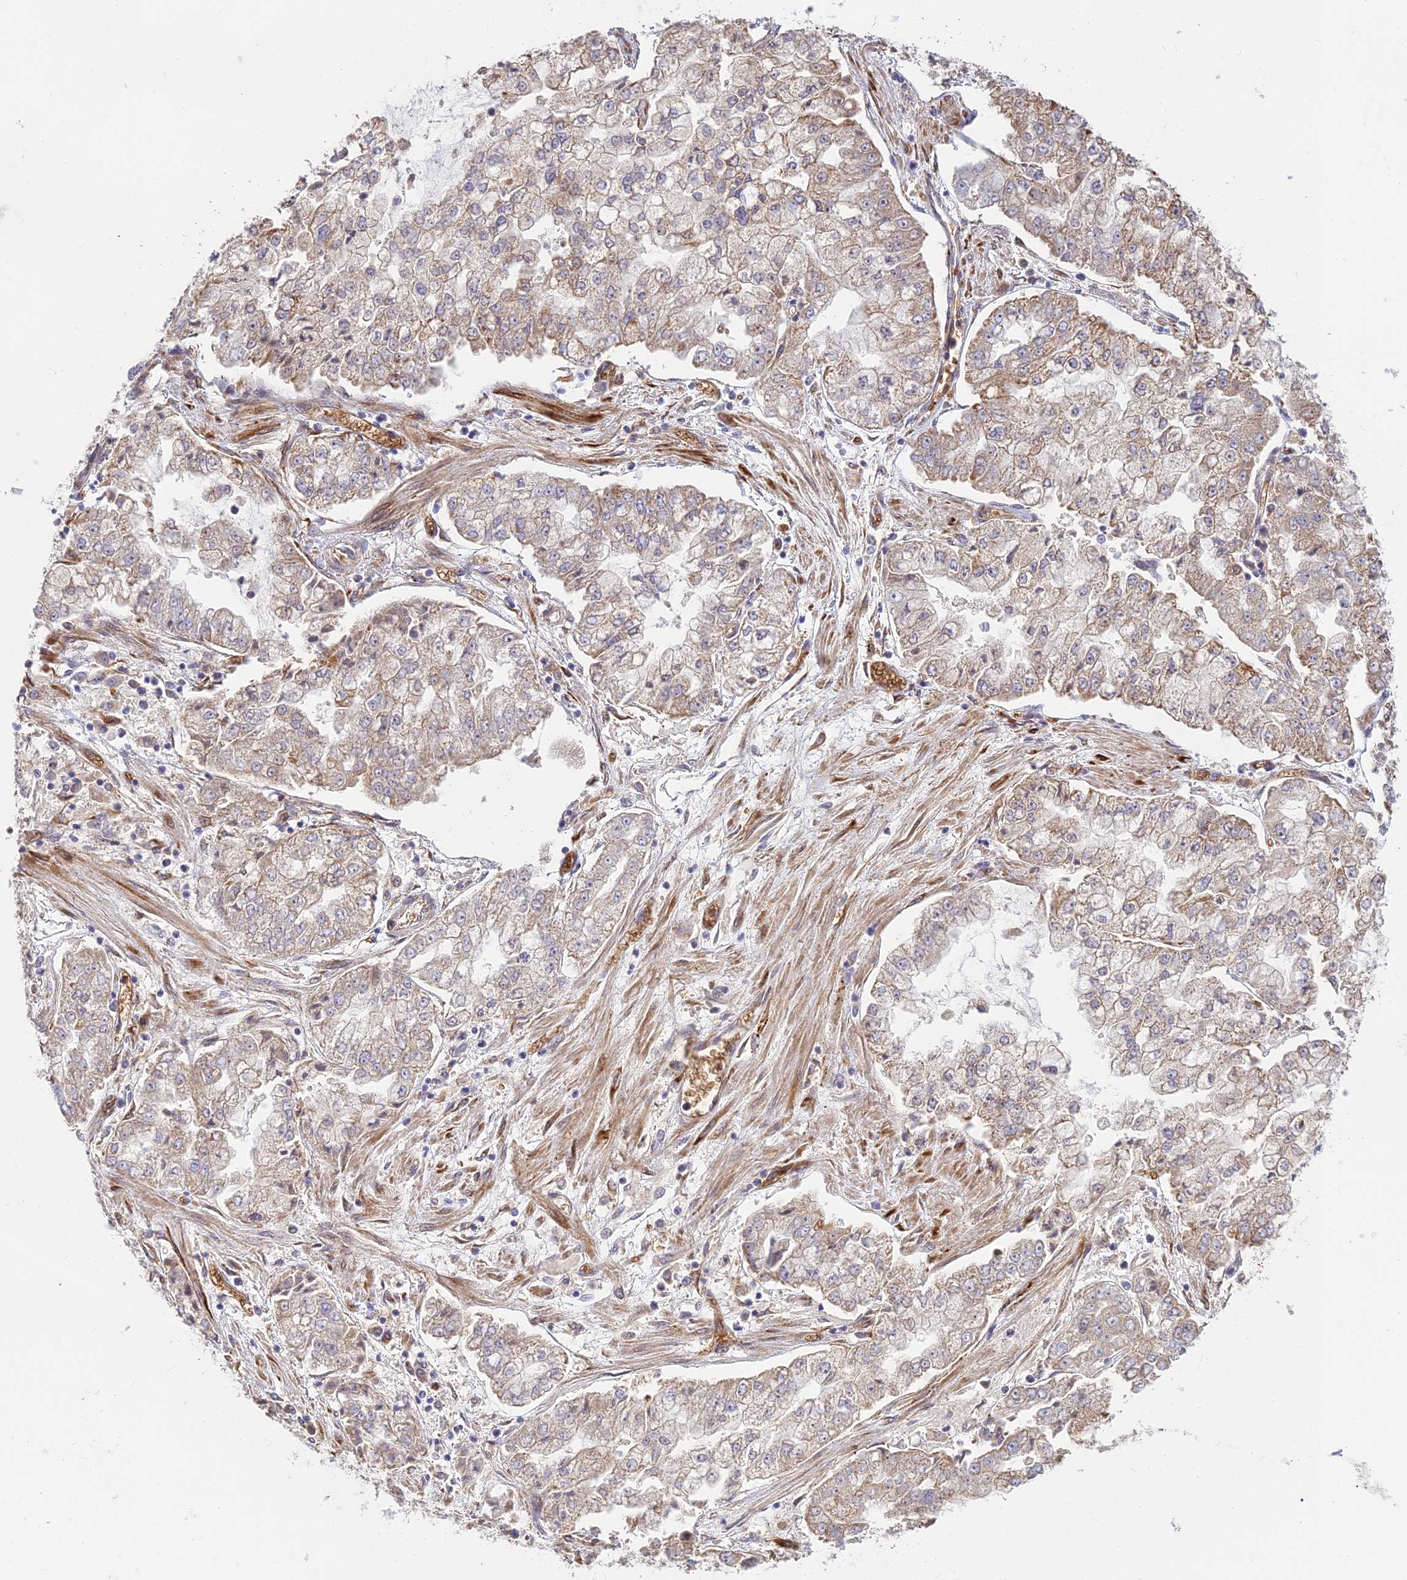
{"staining": {"intensity": "weak", "quantity": "25%-75%", "location": "cytoplasmic/membranous"}, "tissue": "stomach cancer", "cell_type": "Tumor cells", "image_type": "cancer", "snomed": [{"axis": "morphology", "description": "Adenocarcinoma, NOS"}, {"axis": "topography", "description": "Stomach"}], "caption": "DAB (3,3'-diaminobenzidine) immunohistochemical staining of human stomach adenocarcinoma shows weak cytoplasmic/membranous protein positivity in about 25%-75% of tumor cells.", "gene": "UFSP2", "patient": {"sex": "male", "age": 76}}